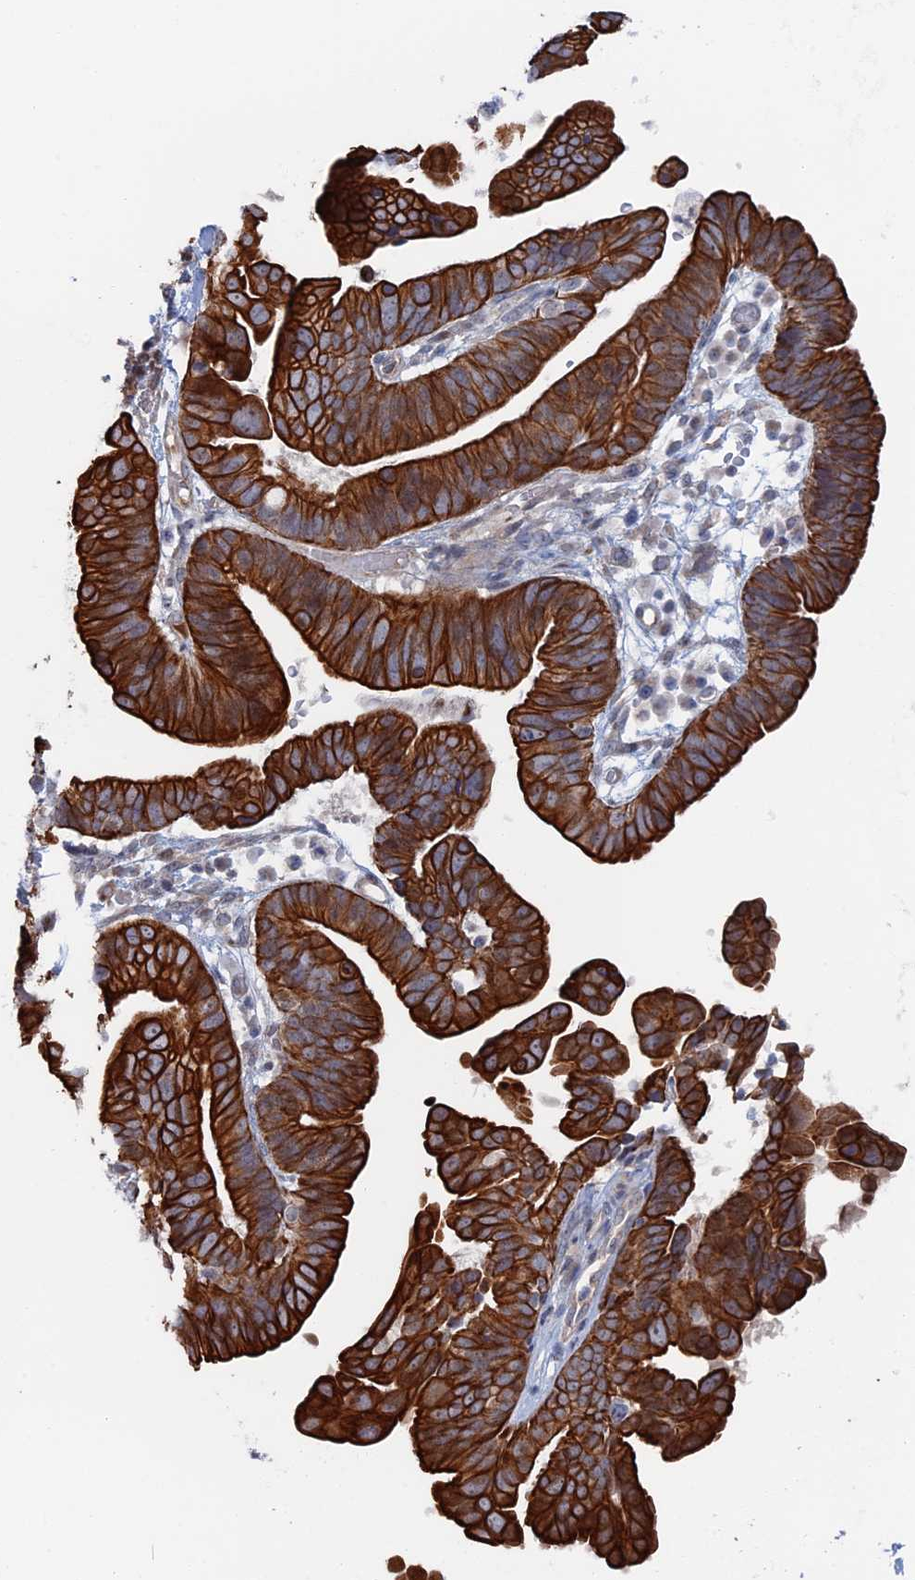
{"staining": {"intensity": "strong", "quantity": ">75%", "location": "cytoplasmic/membranous"}, "tissue": "ovarian cancer", "cell_type": "Tumor cells", "image_type": "cancer", "snomed": [{"axis": "morphology", "description": "Cystadenocarcinoma, serous, NOS"}, {"axis": "topography", "description": "Ovary"}], "caption": "An IHC micrograph of neoplastic tissue is shown. Protein staining in brown labels strong cytoplasmic/membranous positivity in ovarian serous cystadenocarcinoma within tumor cells.", "gene": "IL7", "patient": {"sex": "female", "age": 56}}